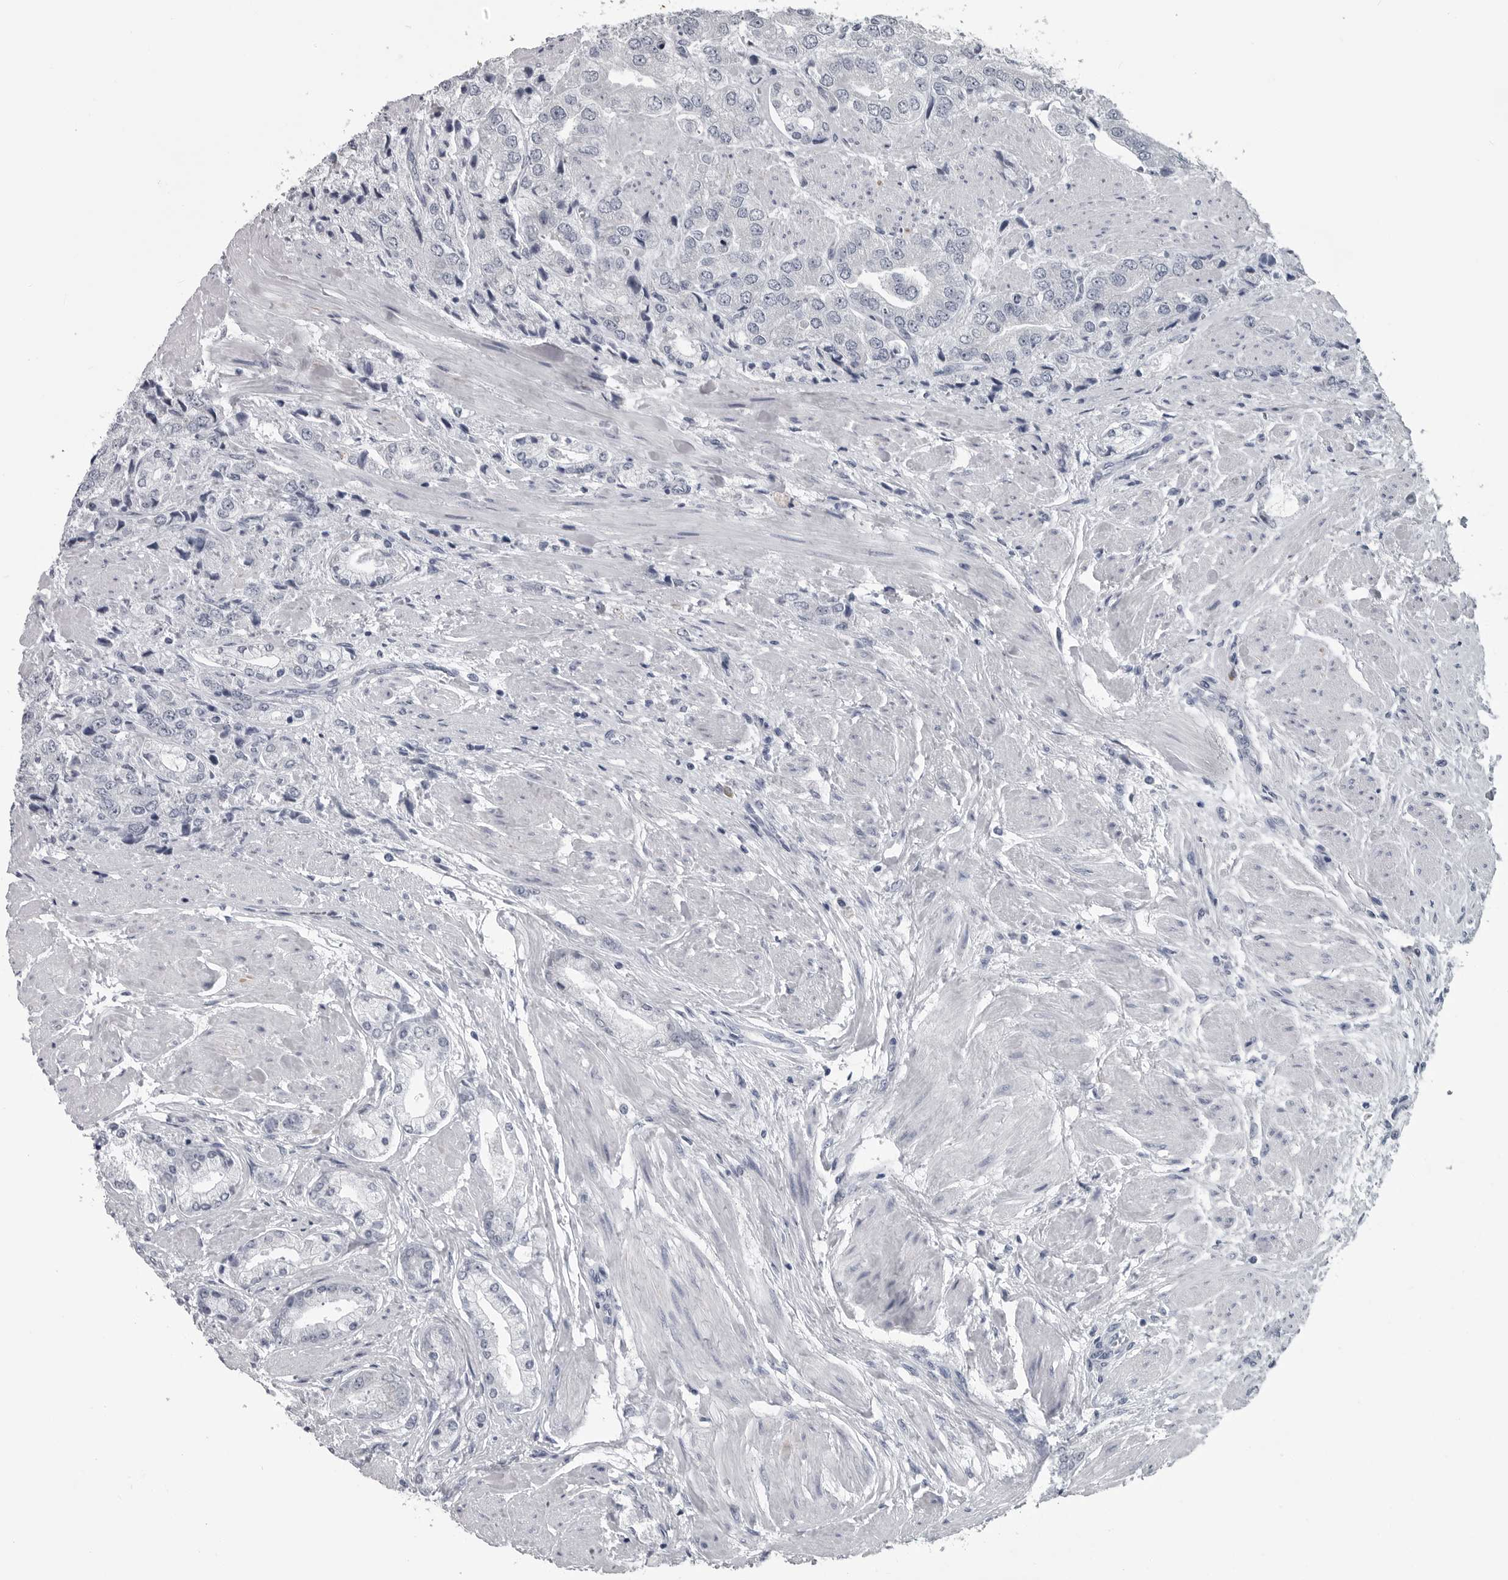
{"staining": {"intensity": "negative", "quantity": "none", "location": "none"}, "tissue": "prostate cancer", "cell_type": "Tumor cells", "image_type": "cancer", "snomed": [{"axis": "morphology", "description": "Adenocarcinoma, High grade"}, {"axis": "topography", "description": "Prostate"}], "caption": "Tumor cells are negative for brown protein staining in prostate adenocarcinoma (high-grade). (DAB (3,3'-diaminobenzidine) IHC, high magnification).", "gene": "MYOC", "patient": {"sex": "male", "age": 50}}